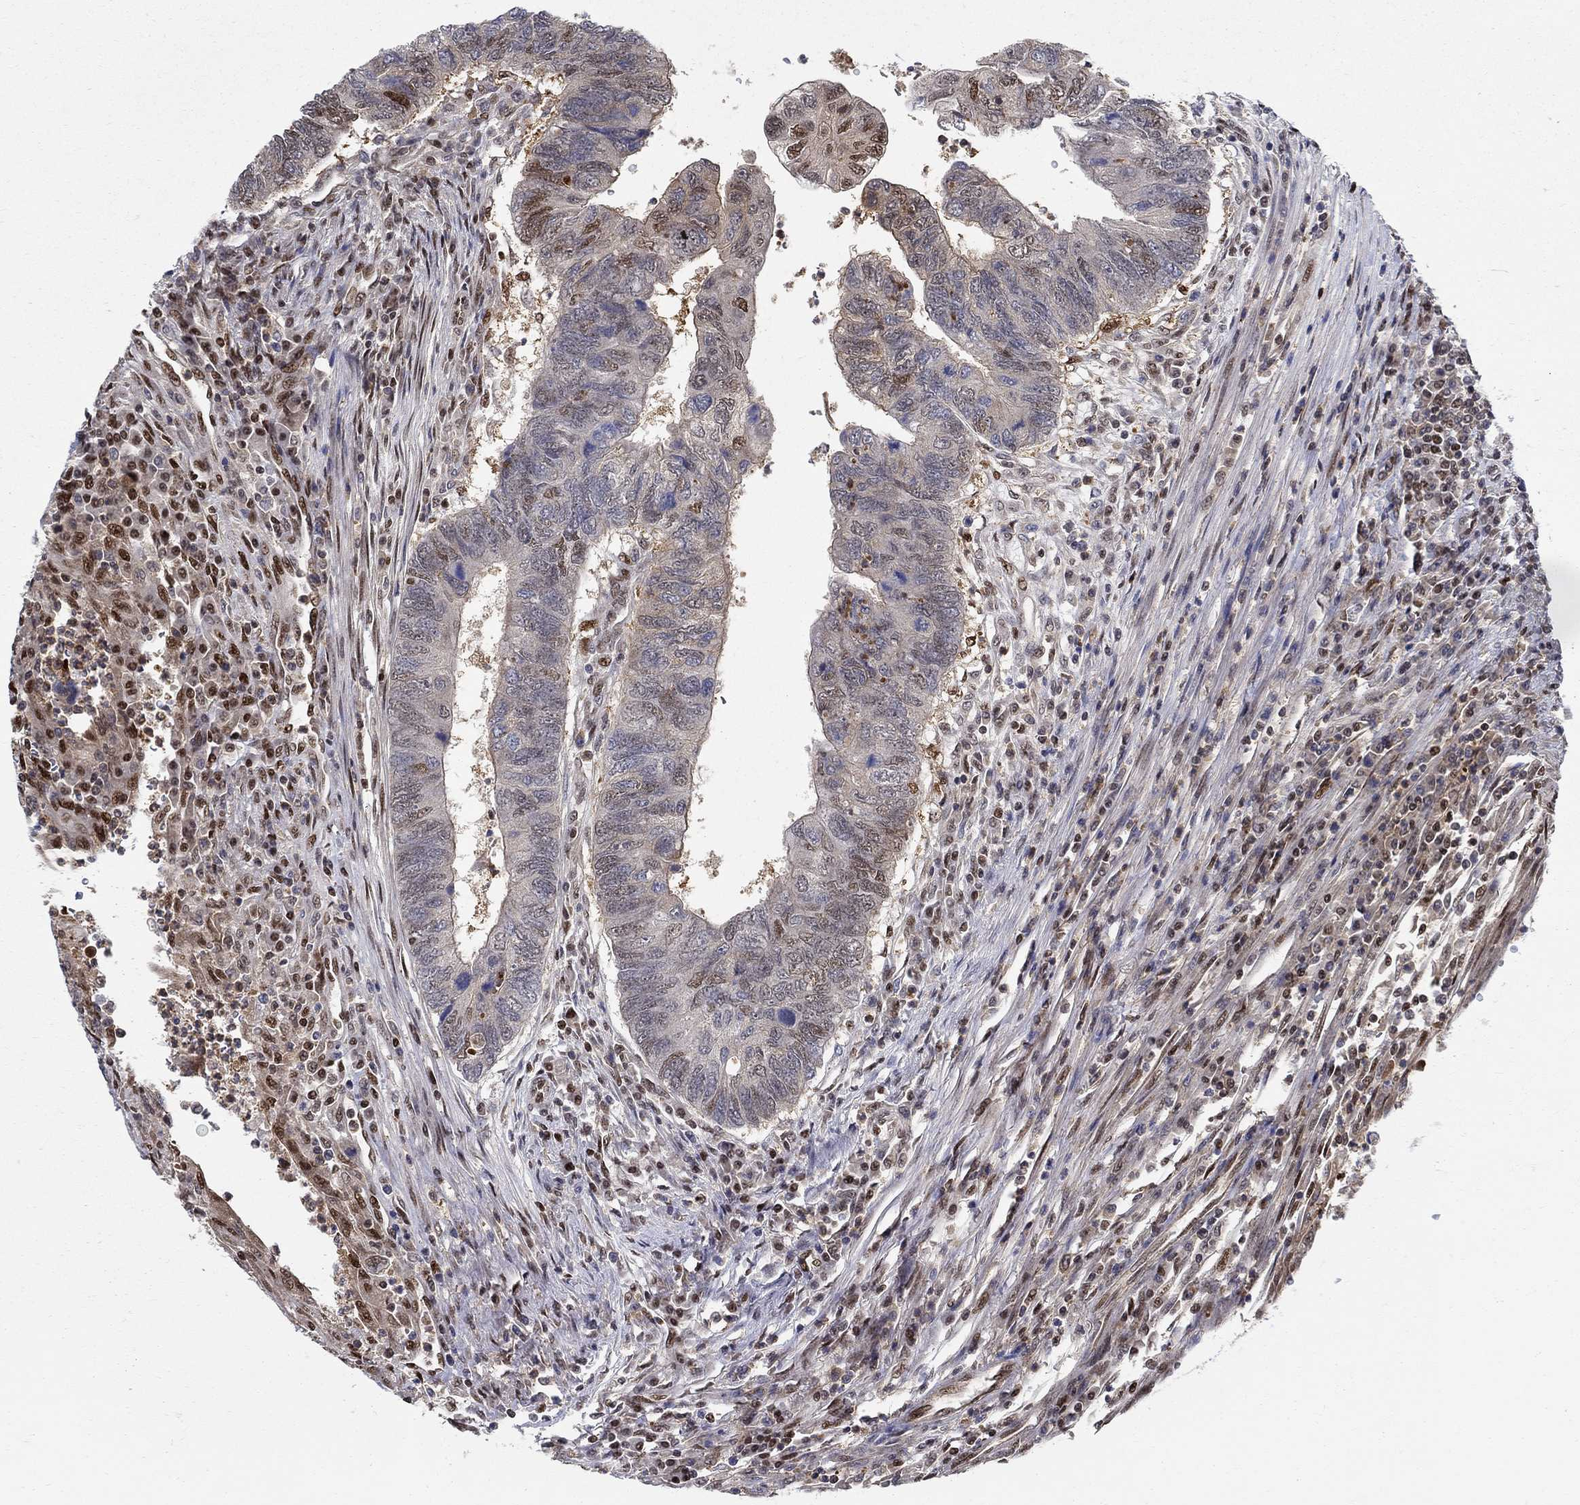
{"staining": {"intensity": "moderate", "quantity": "<25%", "location": "nuclear"}, "tissue": "colorectal cancer", "cell_type": "Tumor cells", "image_type": "cancer", "snomed": [{"axis": "morphology", "description": "Adenocarcinoma, NOS"}, {"axis": "topography", "description": "Colon"}], "caption": "Immunohistochemical staining of human adenocarcinoma (colorectal) shows moderate nuclear protein staining in about <25% of tumor cells.", "gene": "ZNF594", "patient": {"sex": "female", "age": 67}}